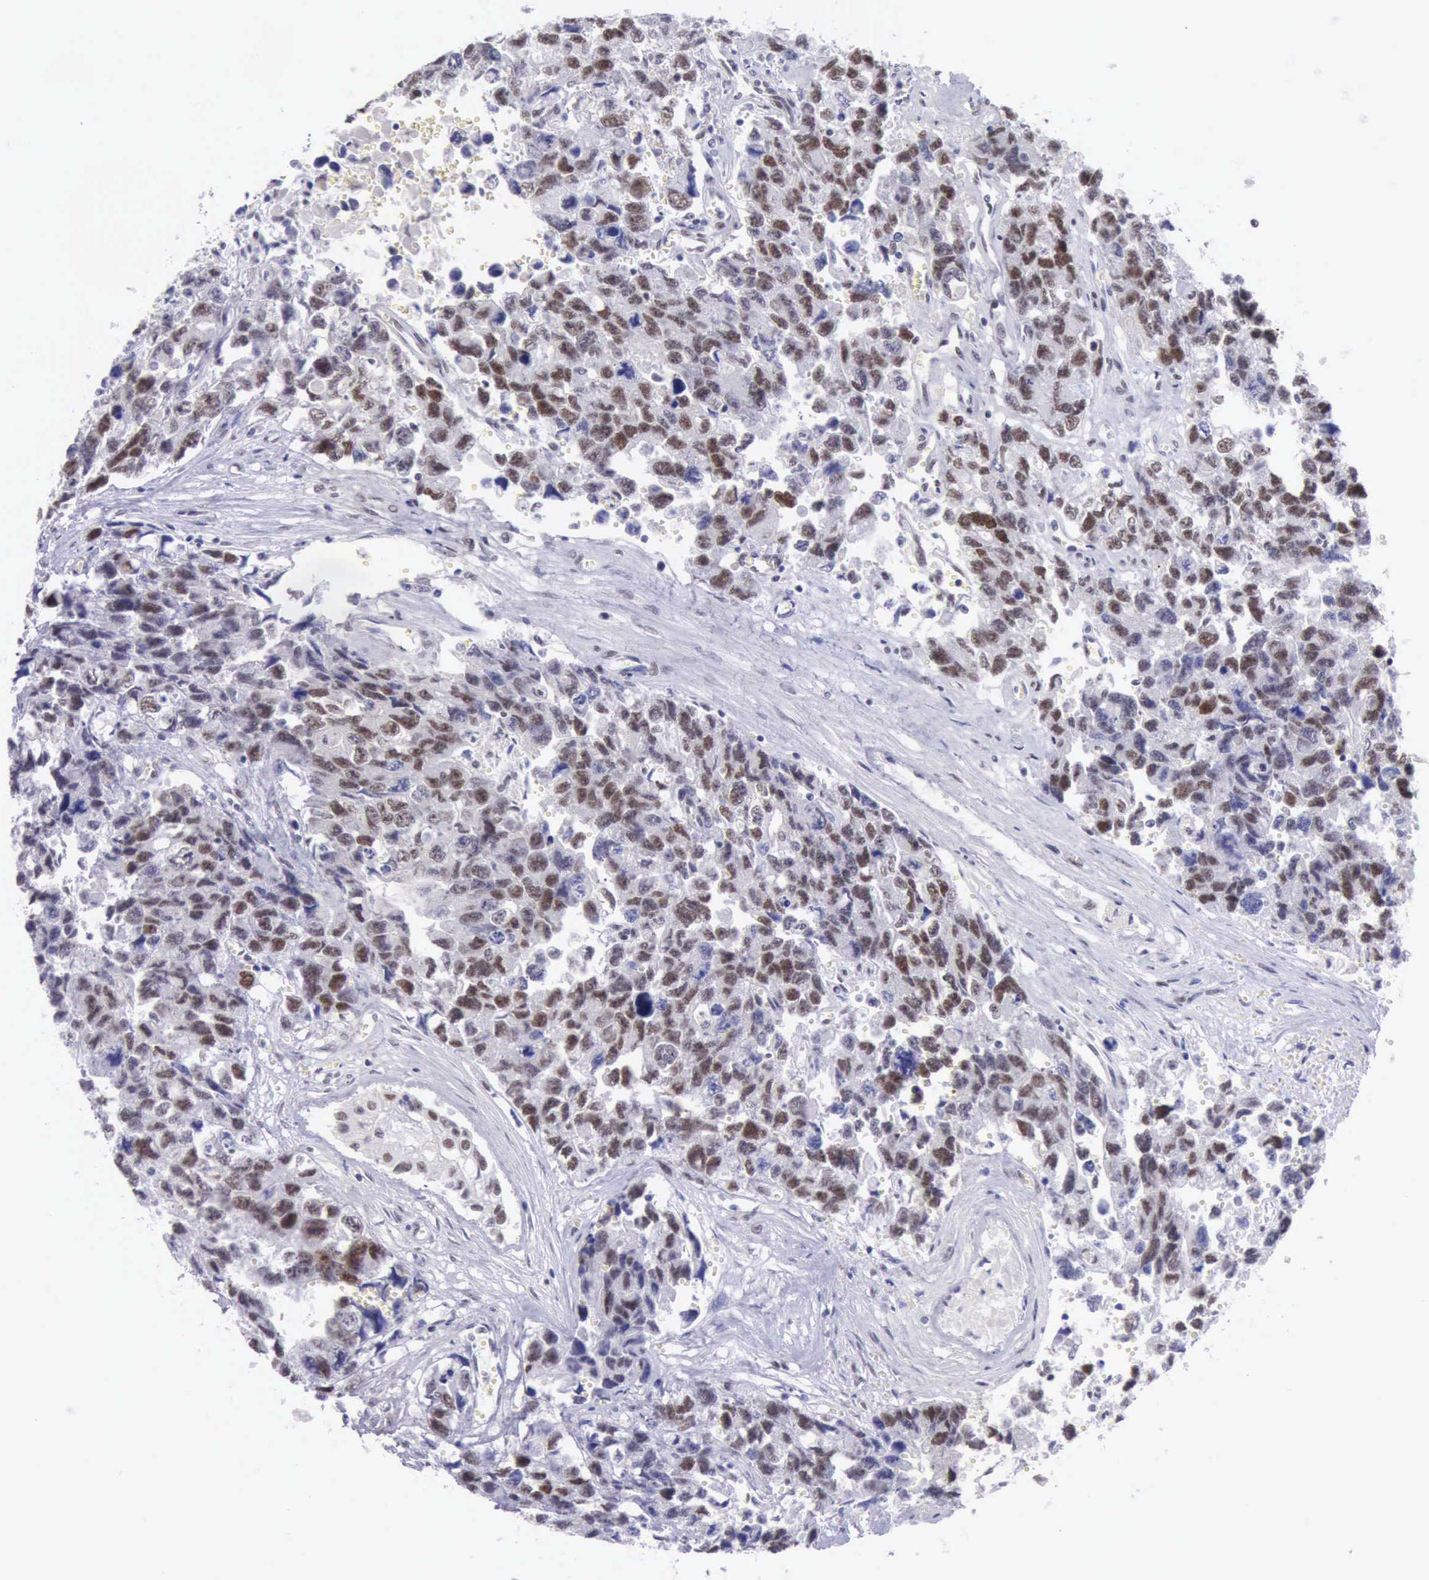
{"staining": {"intensity": "weak", "quantity": "25%-75%", "location": "nuclear"}, "tissue": "testis cancer", "cell_type": "Tumor cells", "image_type": "cancer", "snomed": [{"axis": "morphology", "description": "Carcinoma, Embryonal, NOS"}, {"axis": "topography", "description": "Testis"}], "caption": "The immunohistochemical stain labels weak nuclear expression in tumor cells of testis embryonal carcinoma tissue. The staining was performed using DAB (3,3'-diaminobenzidine) to visualize the protein expression in brown, while the nuclei were stained in blue with hematoxylin (Magnification: 20x).", "gene": "EP300", "patient": {"sex": "male", "age": 31}}